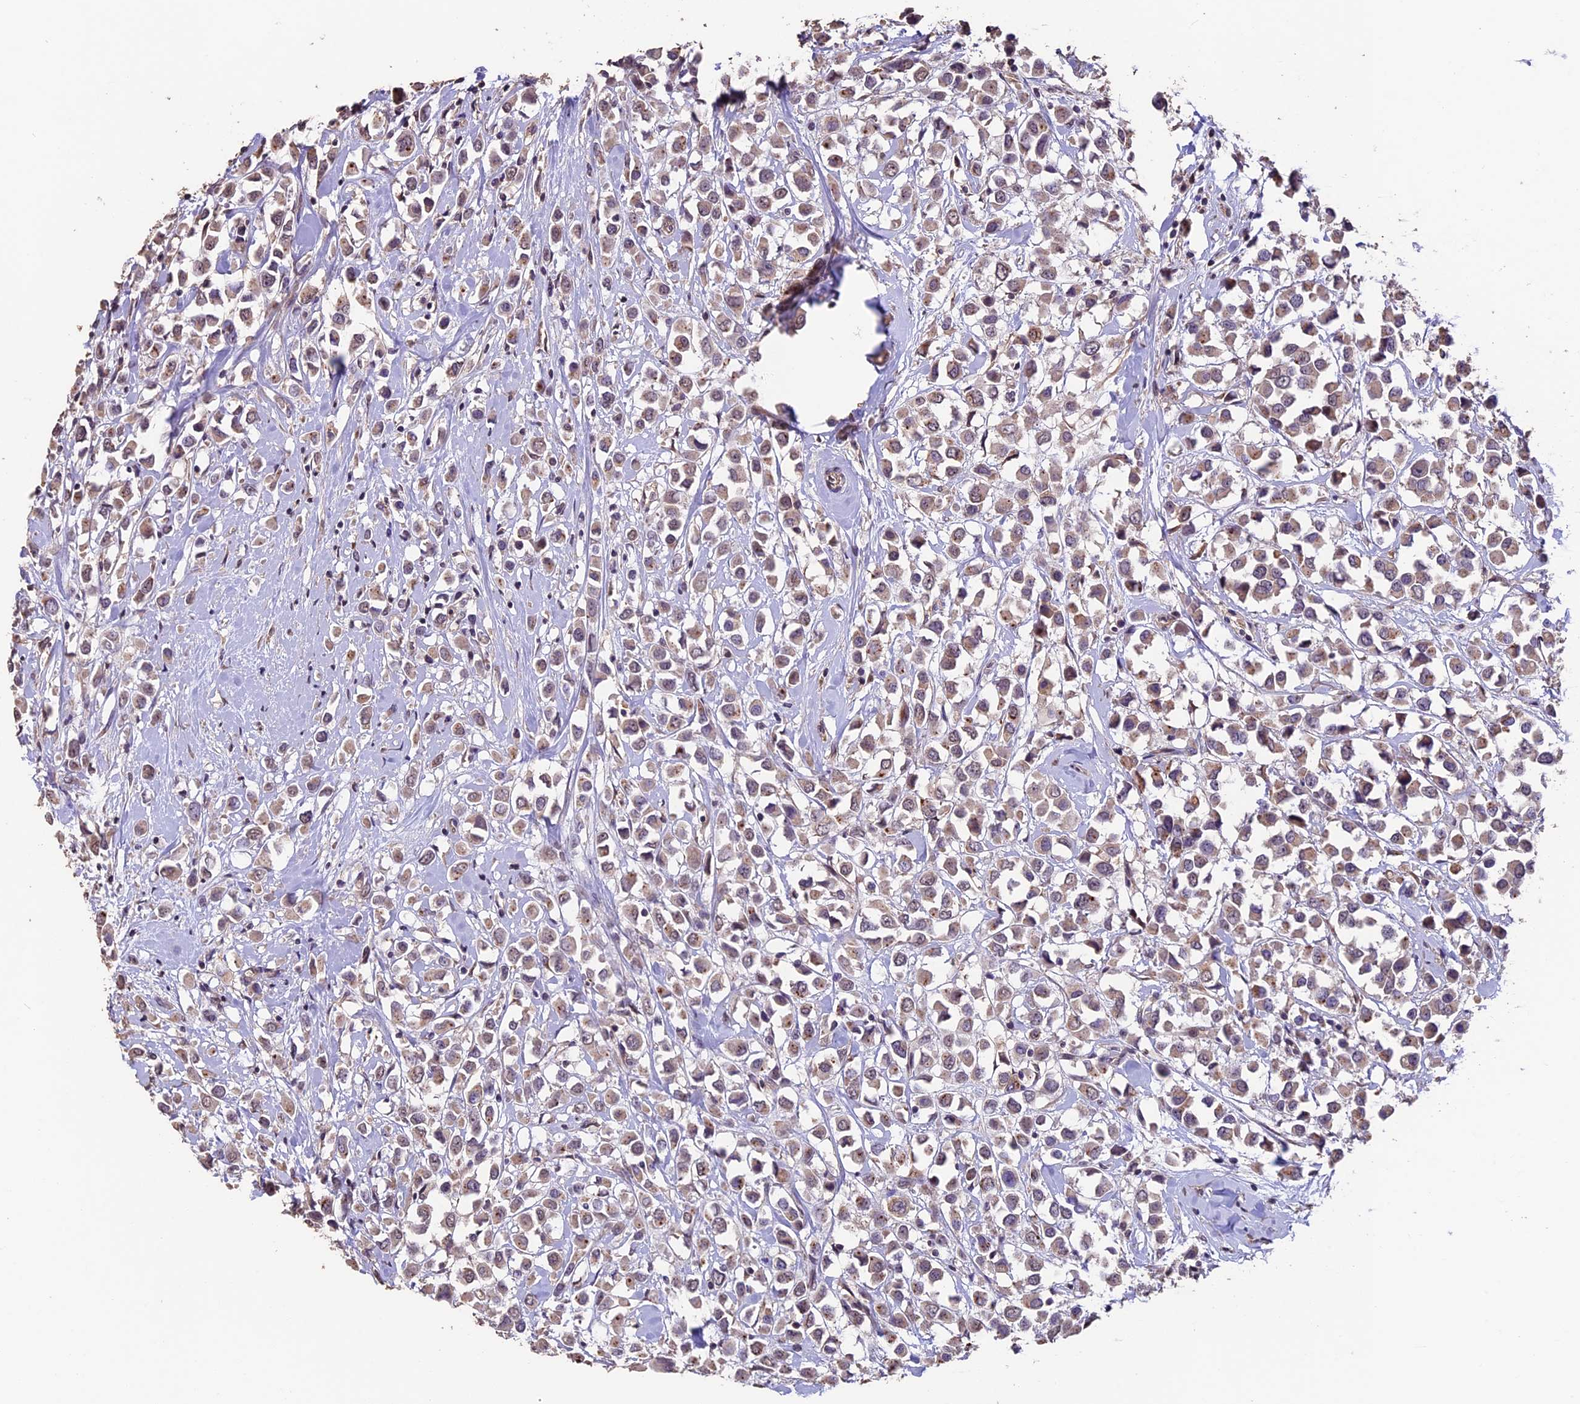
{"staining": {"intensity": "weak", "quantity": ">75%", "location": "cytoplasmic/membranous"}, "tissue": "breast cancer", "cell_type": "Tumor cells", "image_type": "cancer", "snomed": [{"axis": "morphology", "description": "Duct carcinoma"}, {"axis": "topography", "description": "Breast"}], "caption": "About >75% of tumor cells in breast cancer exhibit weak cytoplasmic/membranous protein expression as visualized by brown immunohistochemical staining.", "gene": "GNB5", "patient": {"sex": "female", "age": 87}}